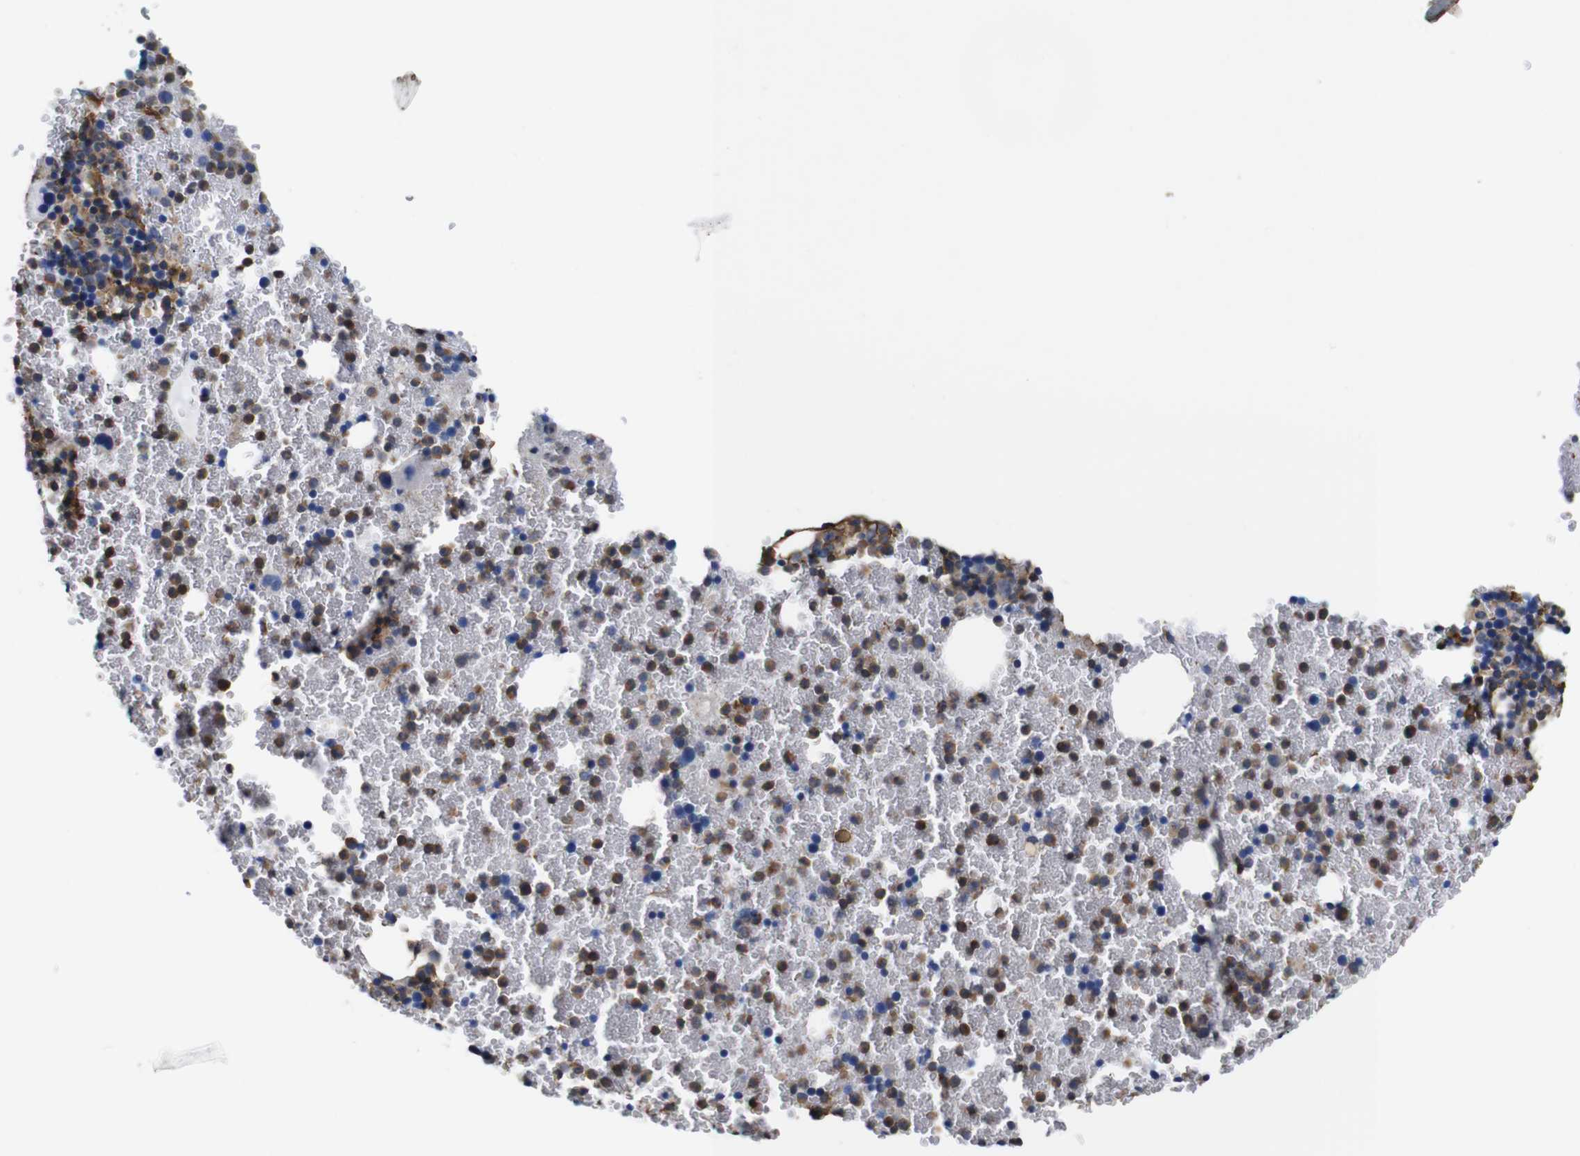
{"staining": {"intensity": "moderate", "quantity": ">75%", "location": "cytoplasmic/membranous"}, "tissue": "bone marrow", "cell_type": "Hematopoietic cells", "image_type": "normal", "snomed": [{"axis": "morphology", "description": "Normal tissue, NOS"}, {"axis": "morphology", "description": "Inflammation, NOS"}, {"axis": "topography", "description": "Bone marrow"}], "caption": "Immunohistochemistry (IHC) photomicrograph of benign bone marrow: bone marrow stained using IHC shows medium levels of moderate protein expression localized specifically in the cytoplasmic/membranous of hematopoietic cells, appearing as a cytoplasmic/membranous brown color.", "gene": "PI4KA", "patient": {"sex": "female", "age": 17}}